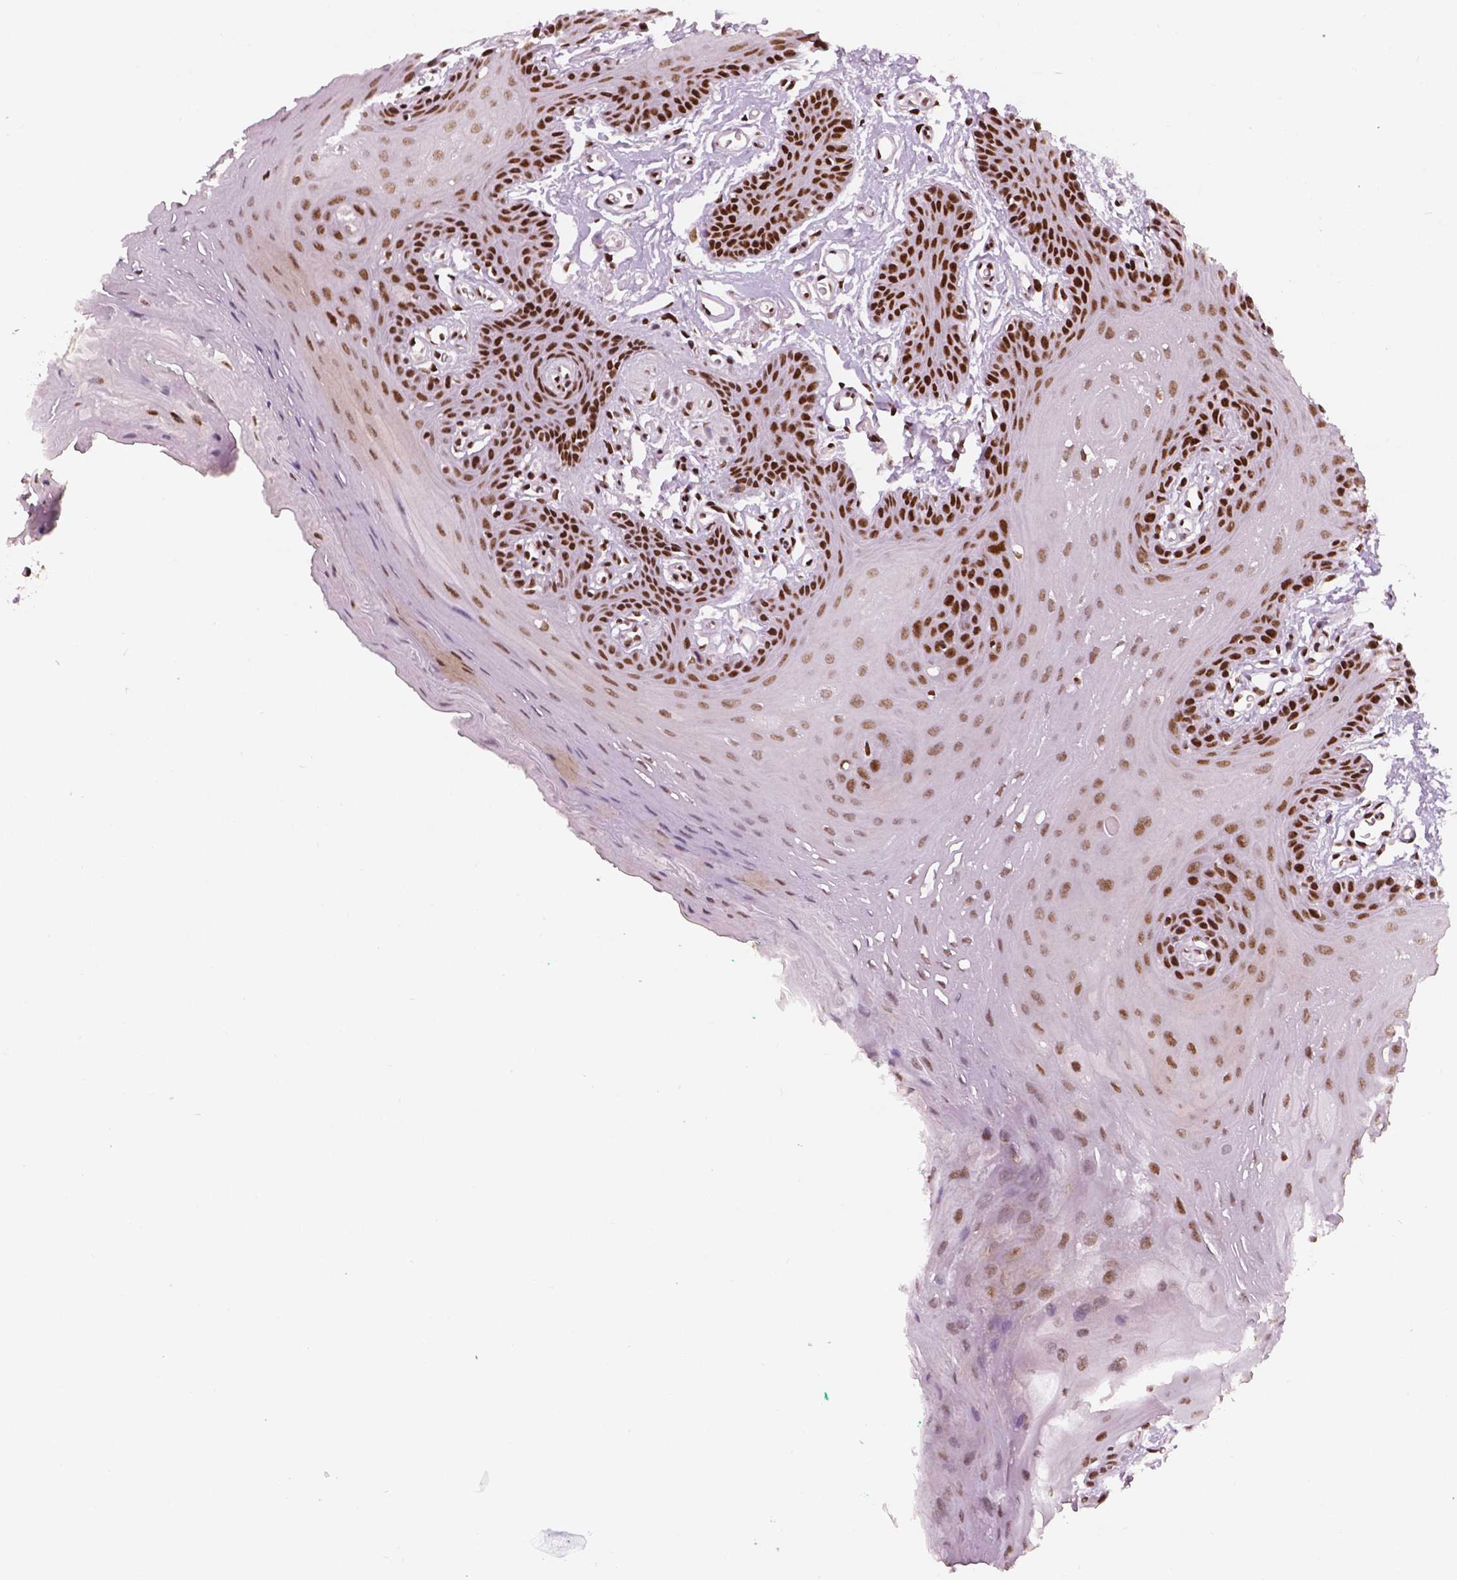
{"staining": {"intensity": "strong", "quantity": "25%-75%", "location": "nuclear"}, "tissue": "oral mucosa", "cell_type": "Squamous epithelial cells", "image_type": "normal", "snomed": [{"axis": "morphology", "description": "Normal tissue, NOS"}, {"axis": "morphology", "description": "Squamous cell carcinoma, NOS"}, {"axis": "topography", "description": "Oral tissue"}, {"axis": "topography", "description": "Head-Neck"}], "caption": "Brown immunohistochemical staining in unremarkable oral mucosa shows strong nuclear positivity in about 25%-75% of squamous epithelial cells.", "gene": "BRD4", "patient": {"sex": "female", "age": 50}}